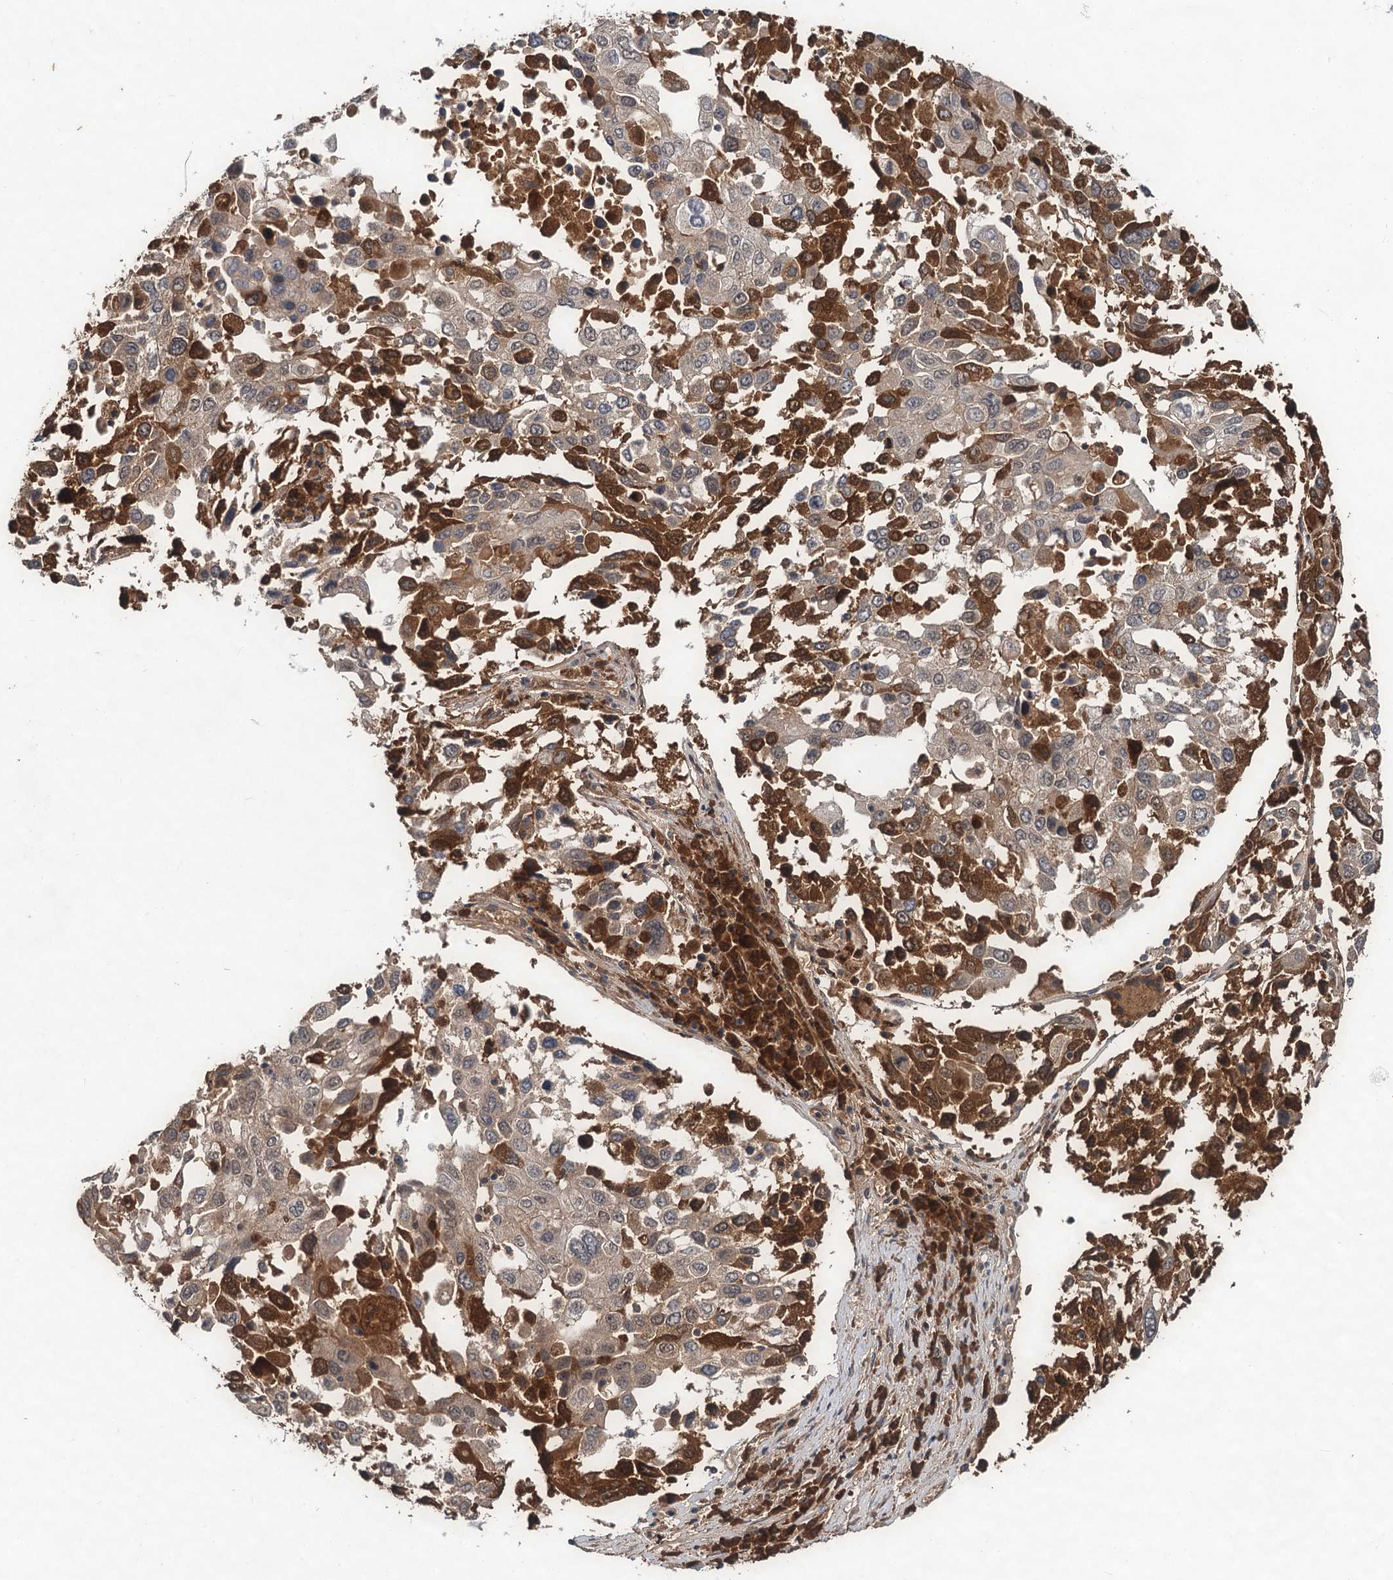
{"staining": {"intensity": "moderate", "quantity": "25%-75%", "location": "cytoplasmic/membranous"}, "tissue": "lung cancer", "cell_type": "Tumor cells", "image_type": "cancer", "snomed": [{"axis": "morphology", "description": "Squamous cell carcinoma, NOS"}, {"axis": "topography", "description": "Lung"}], "caption": "Tumor cells display medium levels of moderate cytoplasmic/membranous expression in approximately 25%-75% of cells in lung cancer (squamous cell carcinoma). The protein of interest is stained brown, and the nuclei are stained in blue (DAB (3,3'-diaminobenzidine) IHC with brightfield microscopy, high magnification).", "gene": "MBD6", "patient": {"sex": "male", "age": 65}}